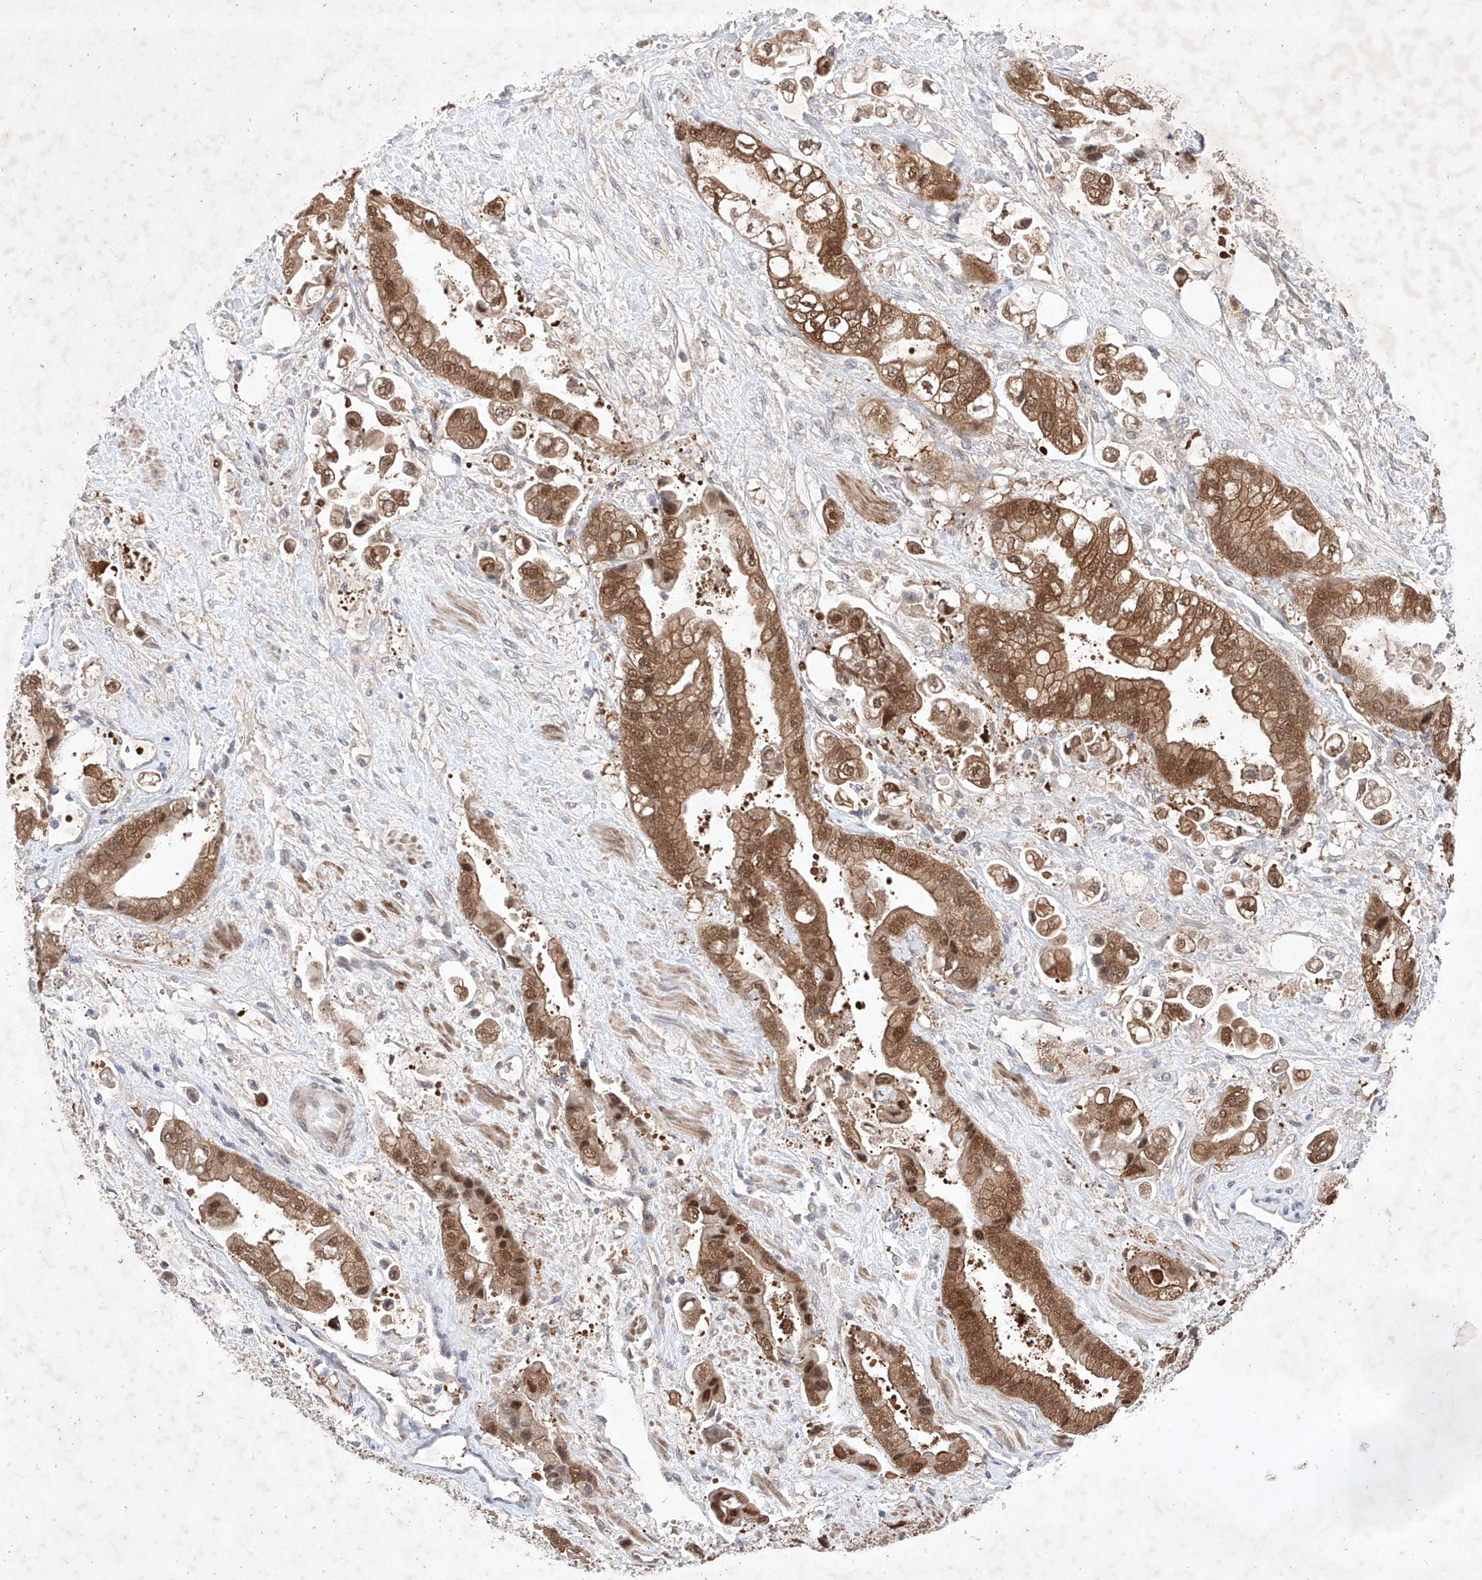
{"staining": {"intensity": "moderate", "quantity": ">75%", "location": "cytoplasmic/membranous,nuclear"}, "tissue": "stomach cancer", "cell_type": "Tumor cells", "image_type": "cancer", "snomed": [{"axis": "morphology", "description": "Adenocarcinoma, NOS"}, {"axis": "topography", "description": "Stomach"}], "caption": "This is an image of IHC staining of adenocarcinoma (stomach), which shows moderate expression in the cytoplasmic/membranous and nuclear of tumor cells.", "gene": "ZNF124", "patient": {"sex": "male", "age": 62}}